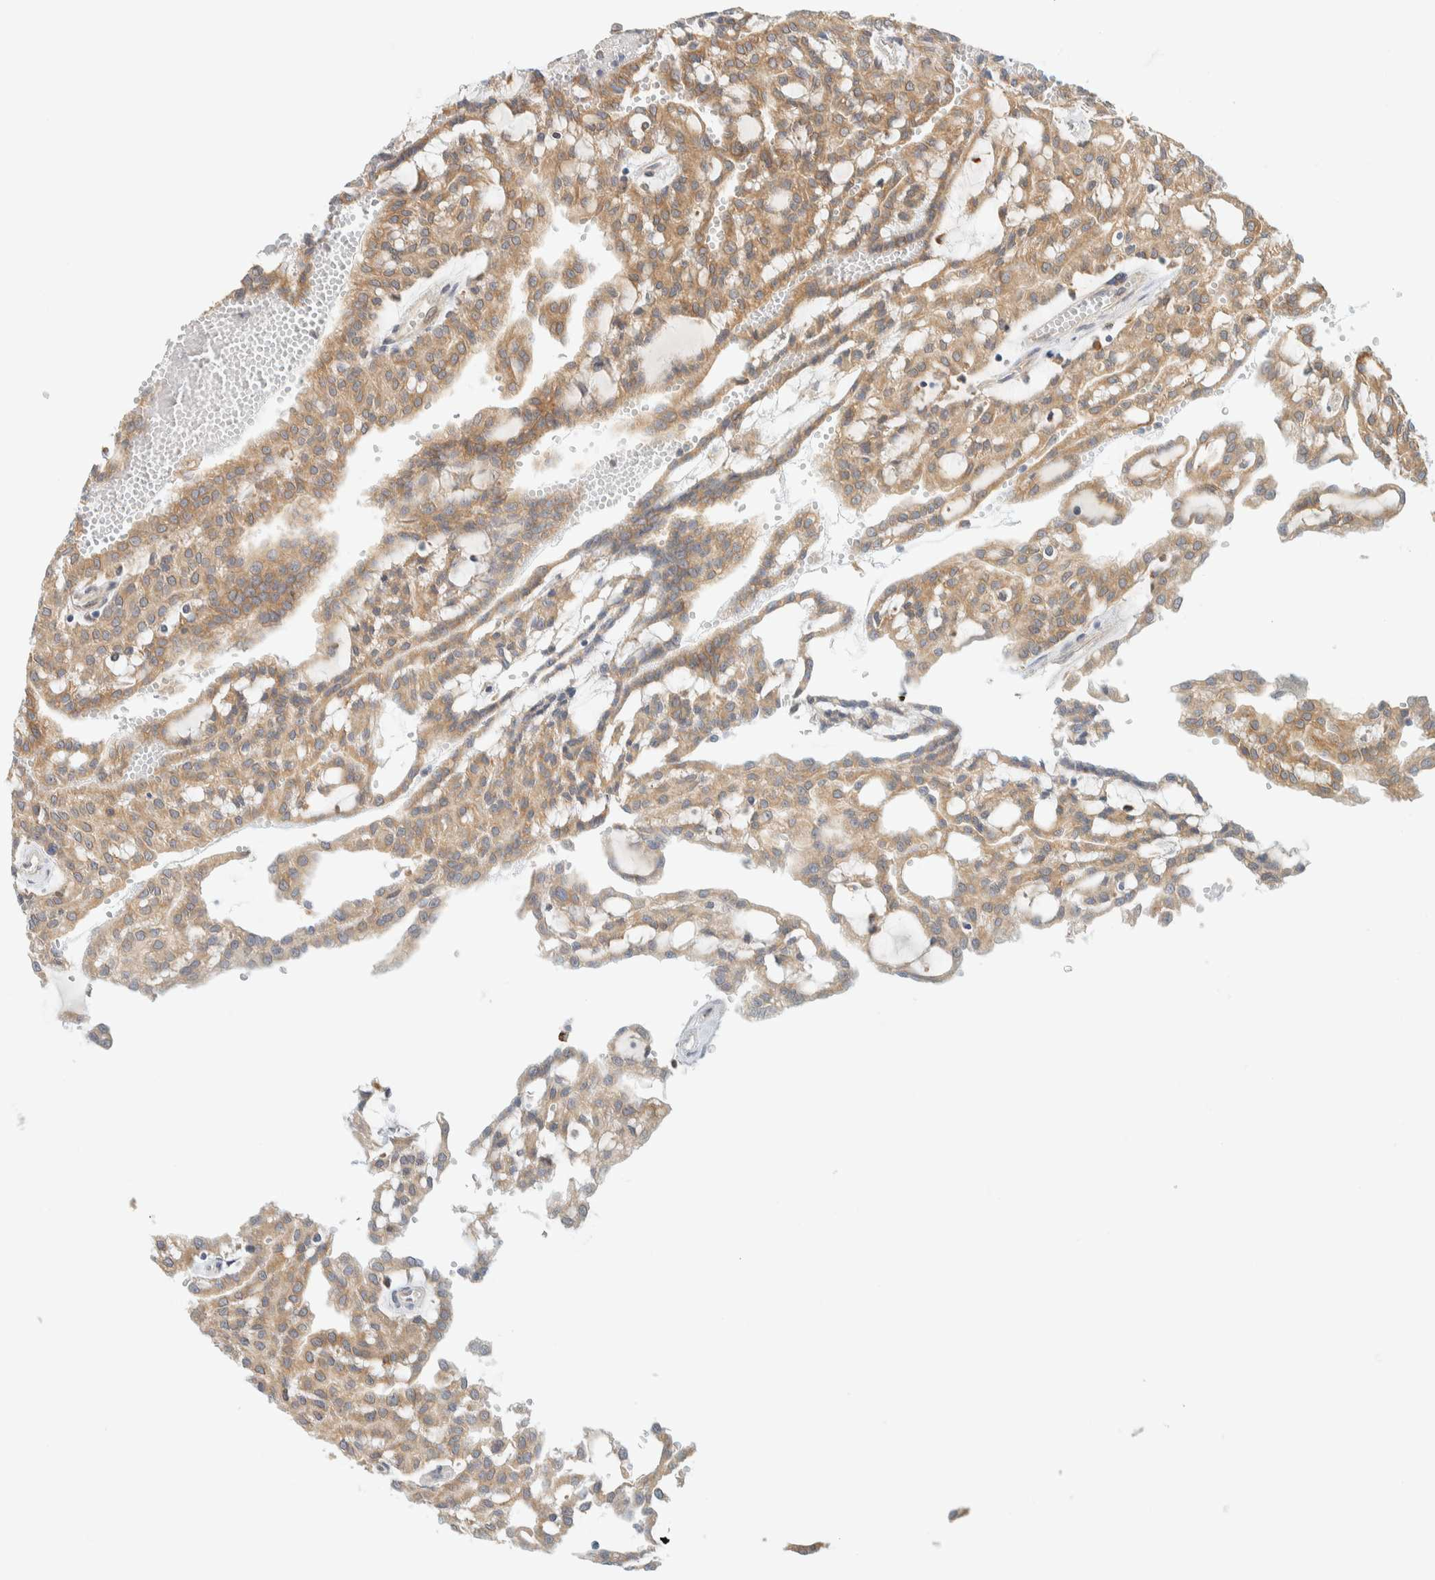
{"staining": {"intensity": "moderate", "quantity": ">75%", "location": "cytoplasmic/membranous"}, "tissue": "renal cancer", "cell_type": "Tumor cells", "image_type": "cancer", "snomed": [{"axis": "morphology", "description": "Adenocarcinoma, NOS"}, {"axis": "topography", "description": "Kidney"}], "caption": "Immunohistochemistry (IHC) image of neoplastic tissue: human renal cancer stained using immunohistochemistry (IHC) demonstrates medium levels of moderate protein expression localized specifically in the cytoplasmic/membranous of tumor cells, appearing as a cytoplasmic/membranous brown color.", "gene": "NT5C", "patient": {"sex": "male", "age": 63}}